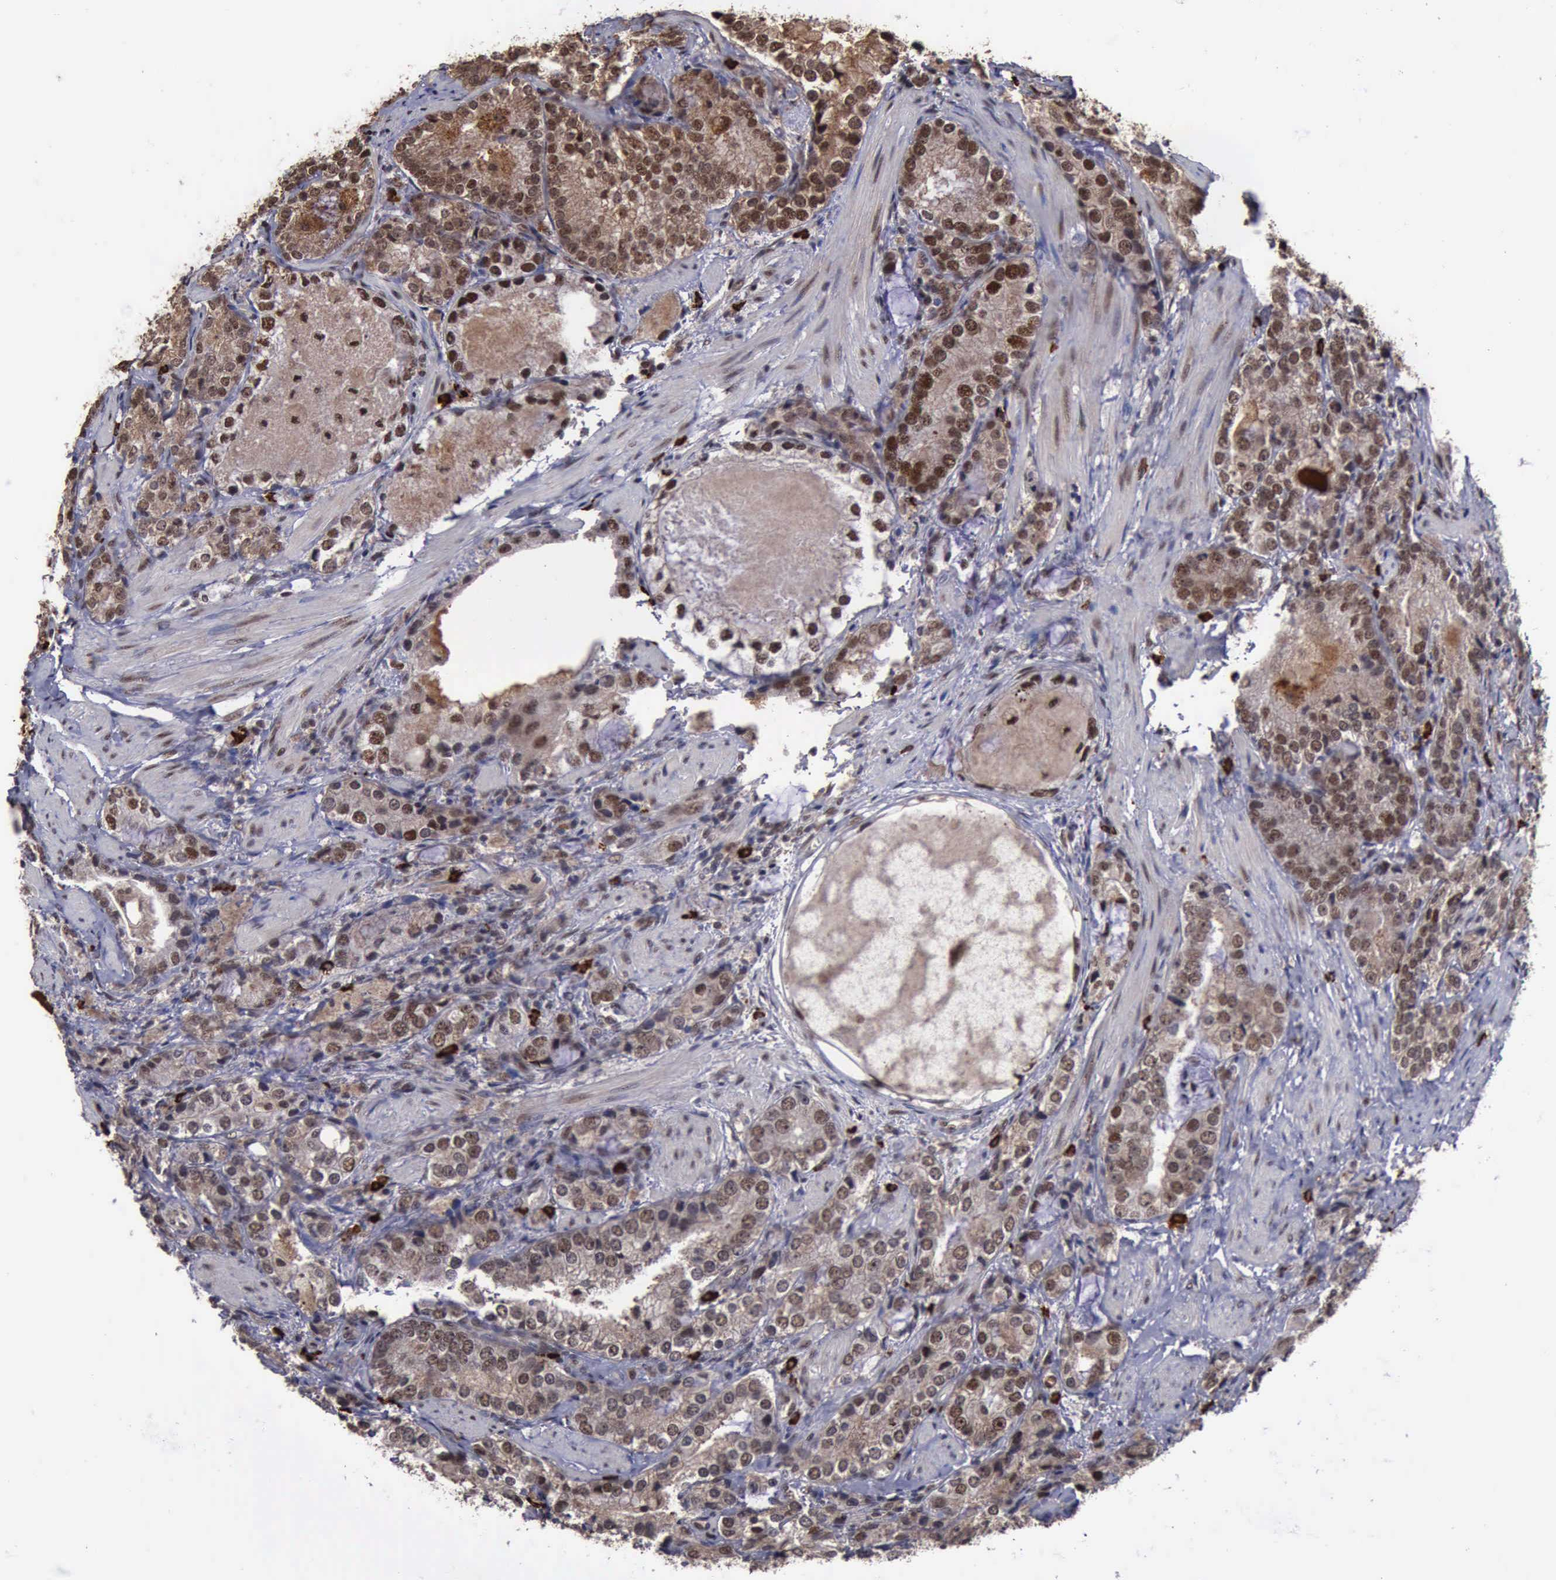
{"staining": {"intensity": "moderate", "quantity": ">75%", "location": "cytoplasmic/membranous,nuclear"}, "tissue": "prostate cancer", "cell_type": "Tumor cells", "image_type": "cancer", "snomed": [{"axis": "morphology", "description": "Adenocarcinoma, High grade"}, {"axis": "topography", "description": "Prostate"}], "caption": "DAB immunohistochemical staining of human high-grade adenocarcinoma (prostate) demonstrates moderate cytoplasmic/membranous and nuclear protein expression in approximately >75% of tumor cells.", "gene": "TRMT2A", "patient": {"sex": "male", "age": 63}}